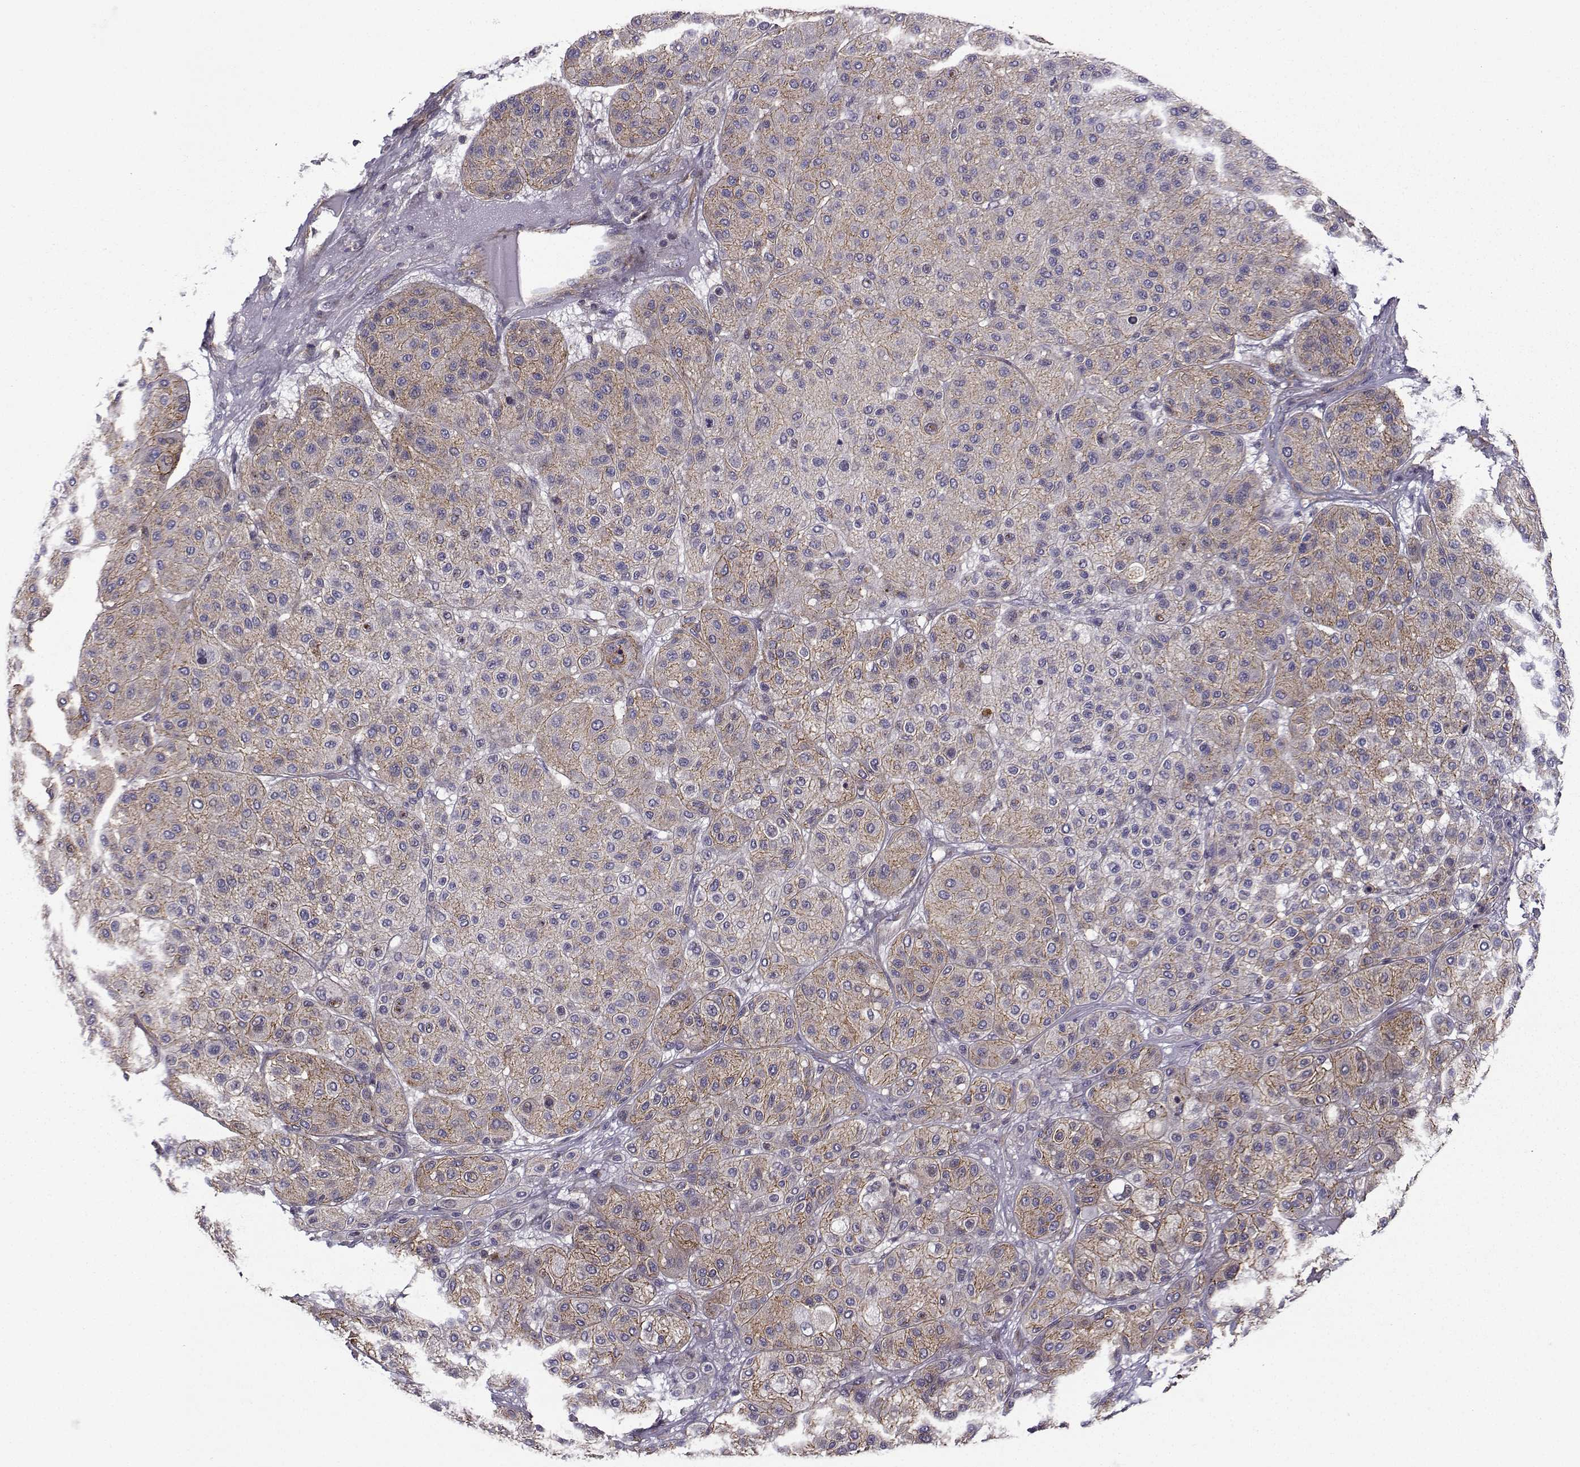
{"staining": {"intensity": "moderate", "quantity": "25%-75%", "location": "cytoplasmic/membranous"}, "tissue": "melanoma", "cell_type": "Tumor cells", "image_type": "cancer", "snomed": [{"axis": "morphology", "description": "Malignant melanoma, Metastatic site"}, {"axis": "topography", "description": "Smooth muscle"}], "caption": "Tumor cells display medium levels of moderate cytoplasmic/membranous staining in approximately 25%-75% of cells in malignant melanoma (metastatic site).", "gene": "ITGB8", "patient": {"sex": "male", "age": 41}}